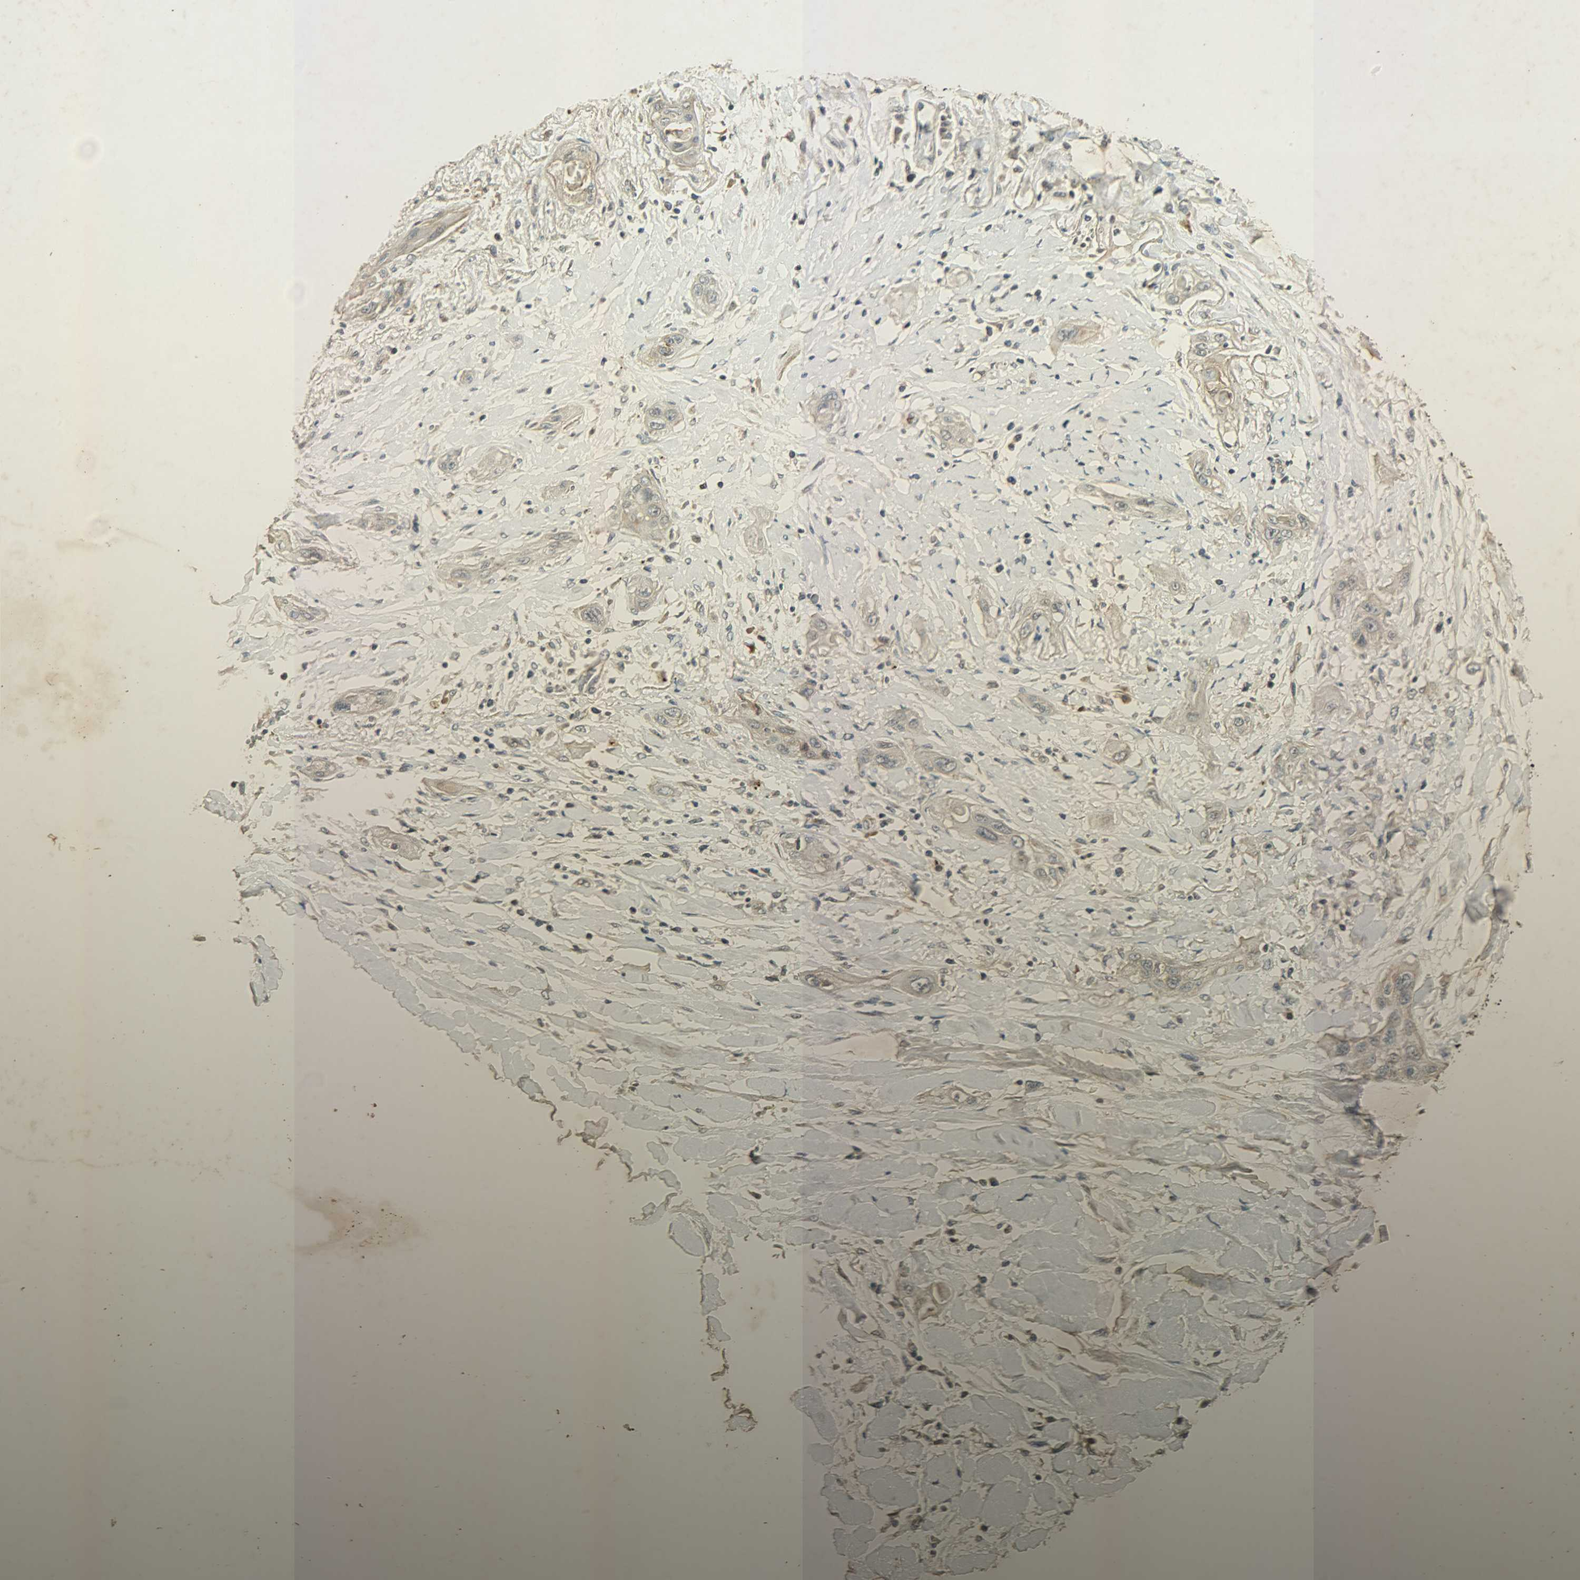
{"staining": {"intensity": "weak", "quantity": ">75%", "location": "cytoplasmic/membranous"}, "tissue": "lung cancer", "cell_type": "Tumor cells", "image_type": "cancer", "snomed": [{"axis": "morphology", "description": "Squamous cell carcinoma, NOS"}, {"axis": "topography", "description": "Lung"}], "caption": "Immunohistochemistry (IHC) photomicrograph of human lung squamous cell carcinoma stained for a protein (brown), which exhibits low levels of weak cytoplasmic/membranous expression in about >75% of tumor cells.", "gene": "ATP2B1", "patient": {"sex": "female", "age": 47}}